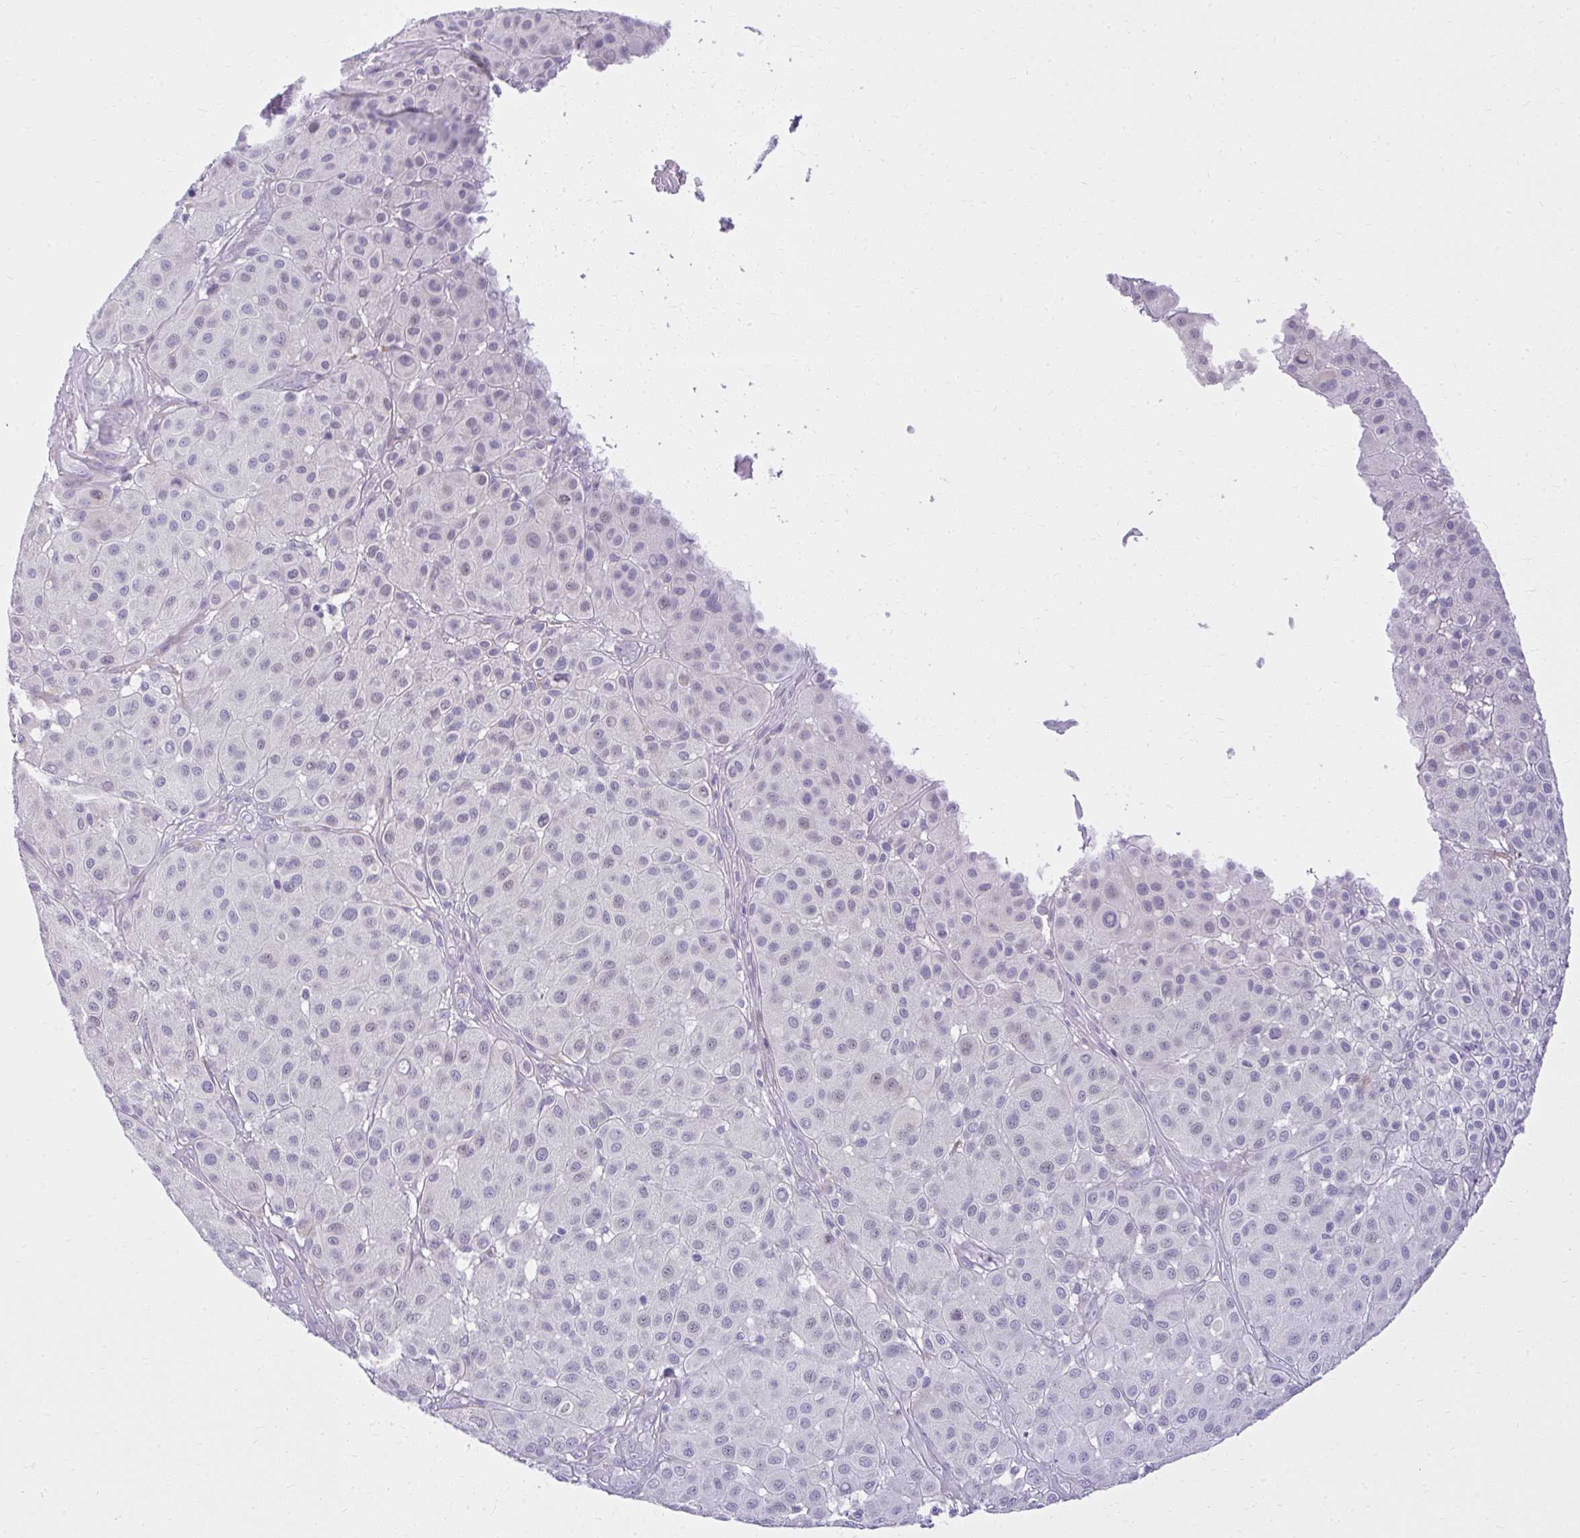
{"staining": {"intensity": "negative", "quantity": "none", "location": "none"}, "tissue": "melanoma", "cell_type": "Tumor cells", "image_type": "cancer", "snomed": [{"axis": "morphology", "description": "Malignant melanoma, Metastatic site"}, {"axis": "topography", "description": "Smooth muscle"}], "caption": "Tumor cells are negative for protein expression in human melanoma.", "gene": "PRAP1", "patient": {"sex": "male", "age": 41}}